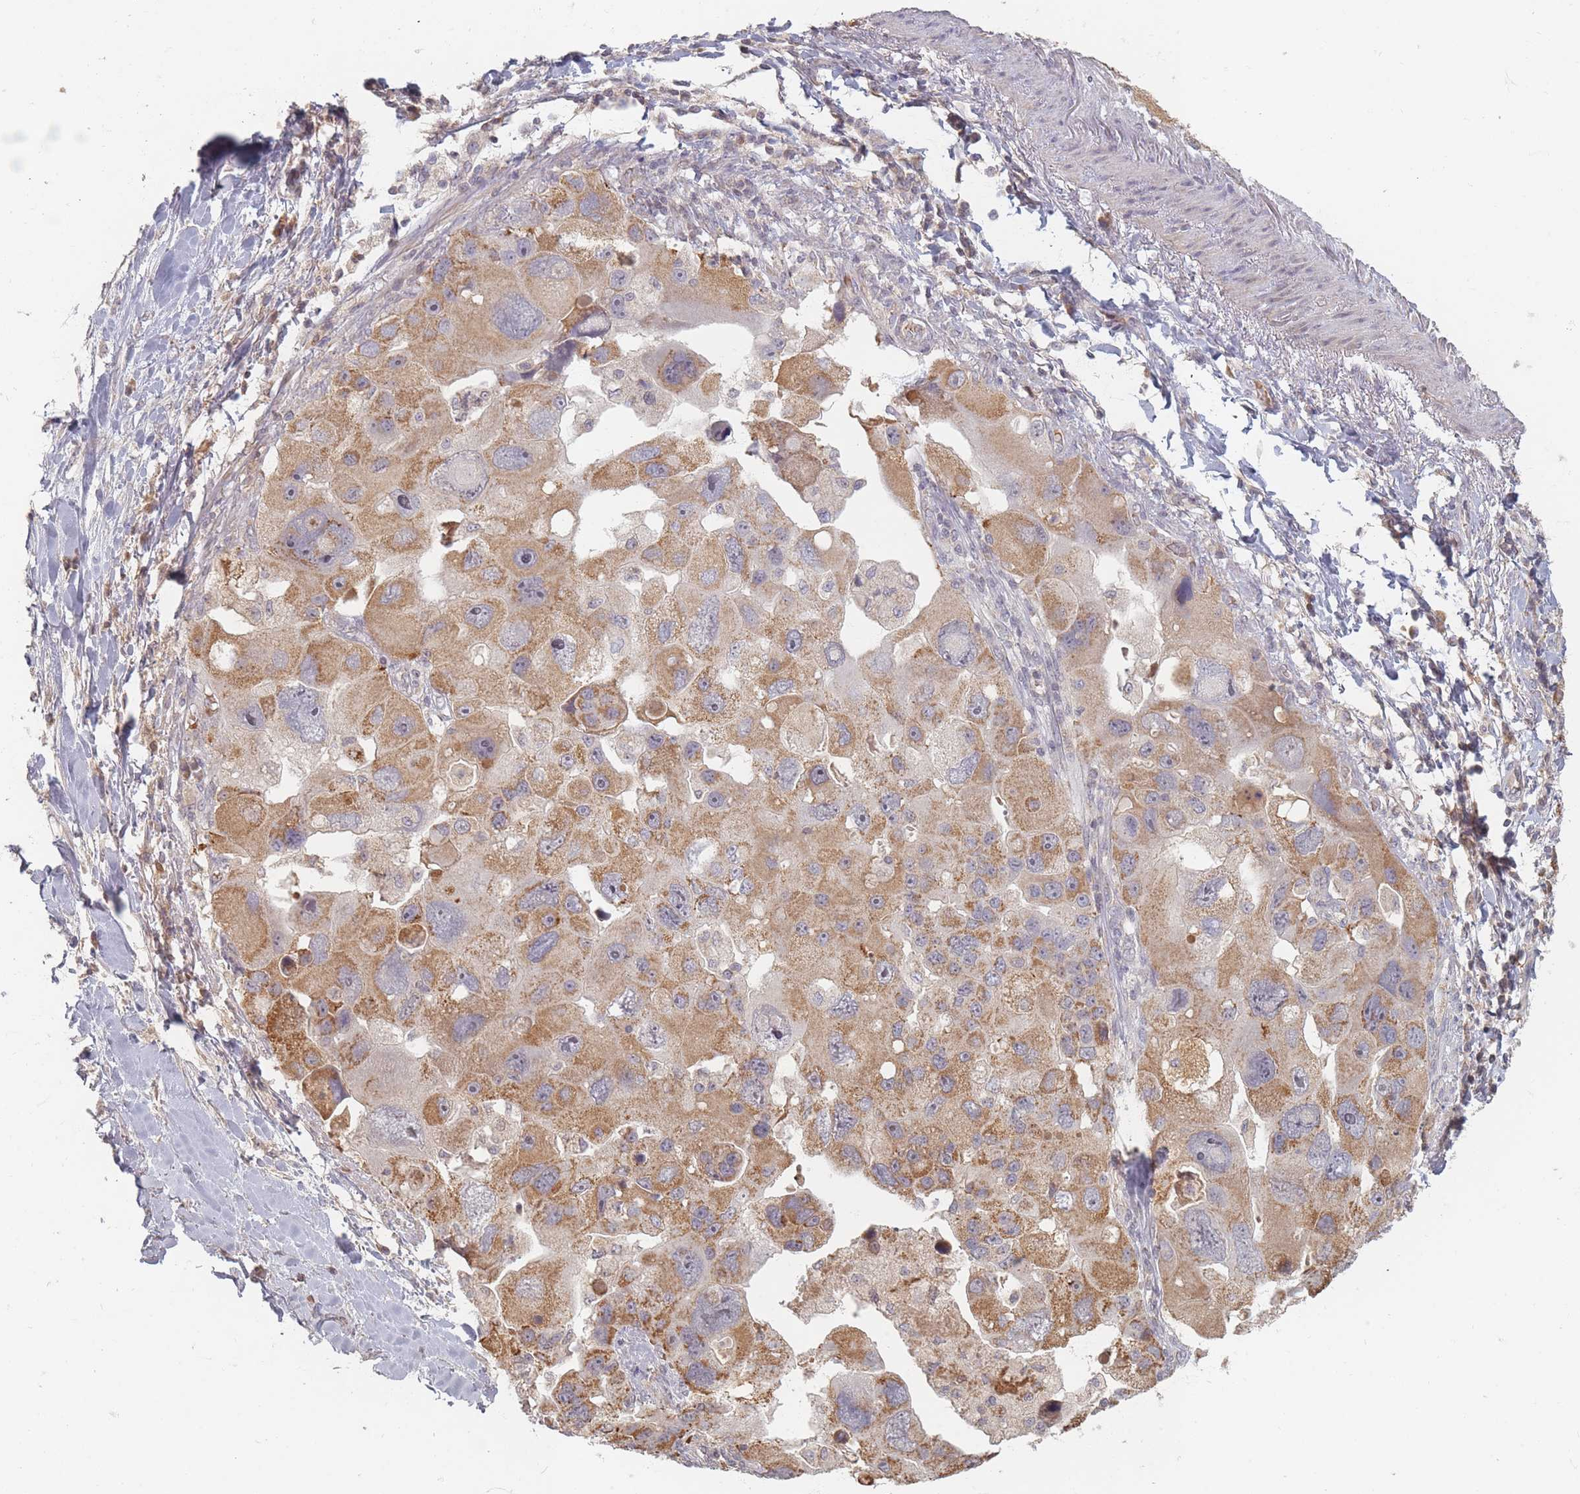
{"staining": {"intensity": "moderate", "quantity": ">75%", "location": "cytoplasmic/membranous"}, "tissue": "lung cancer", "cell_type": "Tumor cells", "image_type": "cancer", "snomed": [{"axis": "morphology", "description": "Adenocarcinoma, NOS"}, {"axis": "topography", "description": "Lung"}], "caption": "A high-resolution photomicrograph shows immunohistochemistry (IHC) staining of lung cancer (adenocarcinoma), which displays moderate cytoplasmic/membranous positivity in about >75% of tumor cells. Using DAB (3,3'-diaminobenzidine) (brown) and hematoxylin (blue) stains, captured at high magnification using brightfield microscopy.", "gene": "OR2M4", "patient": {"sex": "female", "age": 54}}